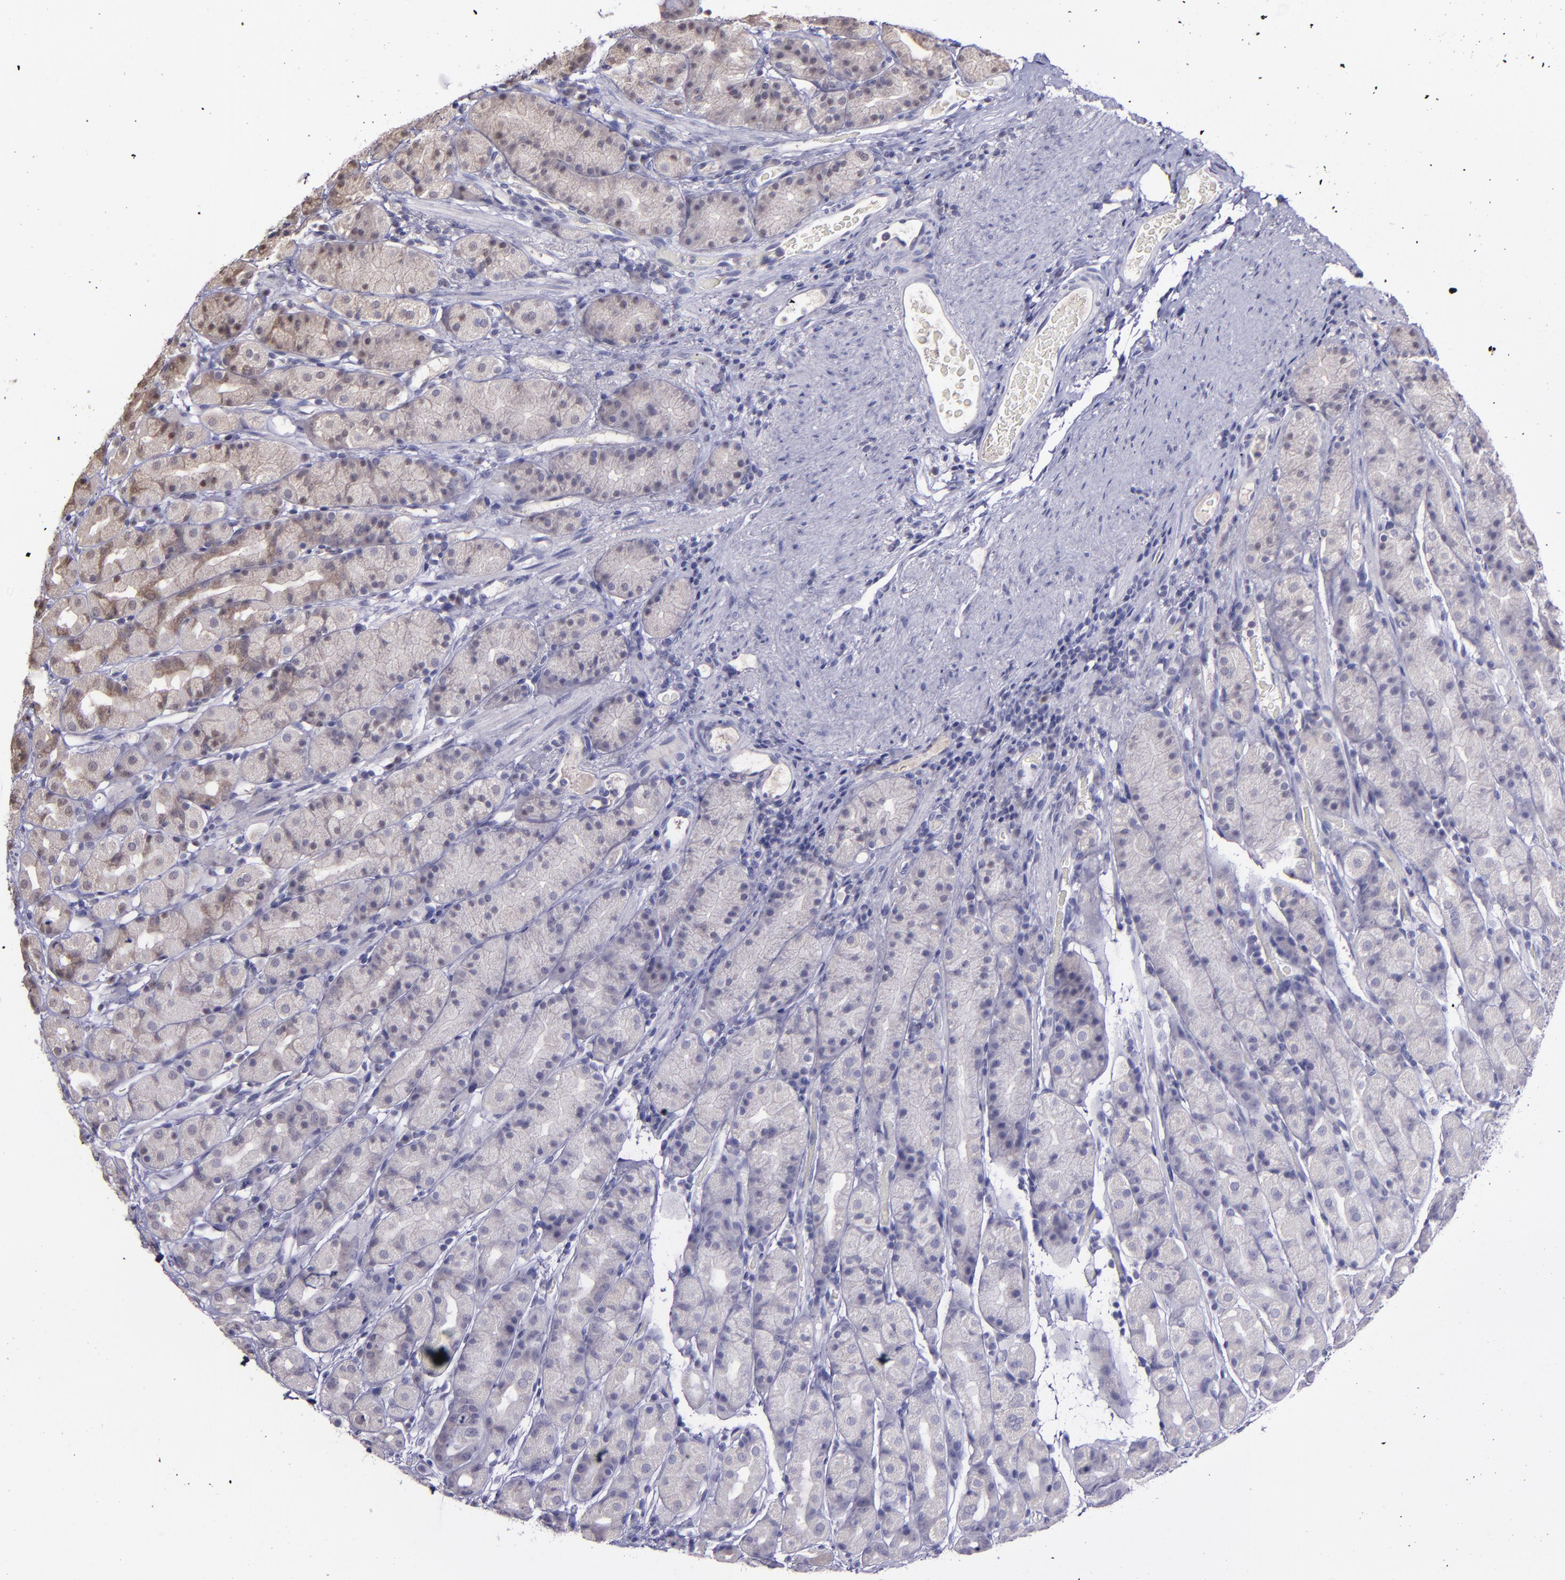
{"staining": {"intensity": "moderate", "quantity": "<25%", "location": "cytoplasmic/membranous,nuclear"}, "tissue": "stomach", "cell_type": "Glandular cells", "image_type": "normal", "snomed": [{"axis": "morphology", "description": "Normal tissue, NOS"}, {"axis": "topography", "description": "Stomach, upper"}], "caption": "Immunohistochemistry (IHC) (DAB (3,3'-diaminobenzidine)) staining of benign stomach displays moderate cytoplasmic/membranous,nuclear protein expression in approximately <25% of glandular cells.", "gene": "SERPINF2", "patient": {"sex": "male", "age": 68}}